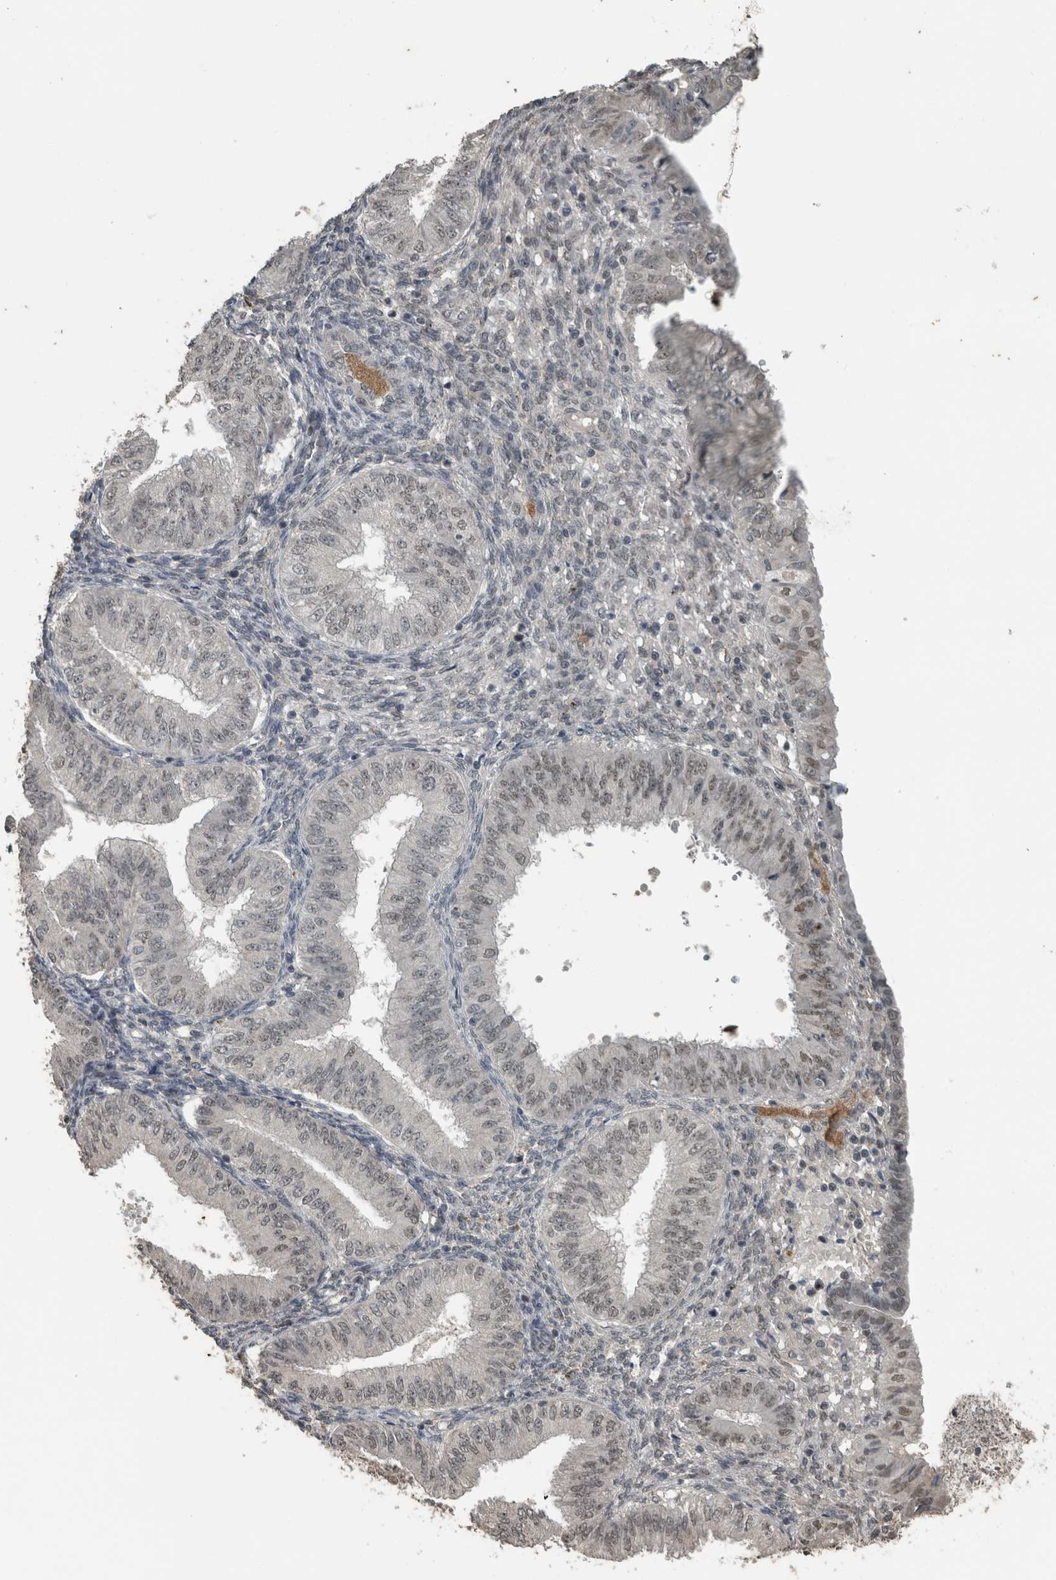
{"staining": {"intensity": "weak", "quantity": "25%-75%", "location": "nuclear"}, "tissue": "endometrial cancer", "cell_type": "Tumor cells", "image_type": "cancer", "snomed": [{"axis": "morphology", "description": "Normal tissue, NOS"}, {"axis": "morphology", "description": "Adenocarcinoma, NOS"}, {"axis": "topography", "description": "Endometrium"}], "caption": "Weak nuclear staining for a protein is seen in approximately 25%-75% of tumor cells of adenocarcinoma (endometrial) using IHC.", "gene": "ZNF24", "patient": {"sex": "female", "age": 53}}